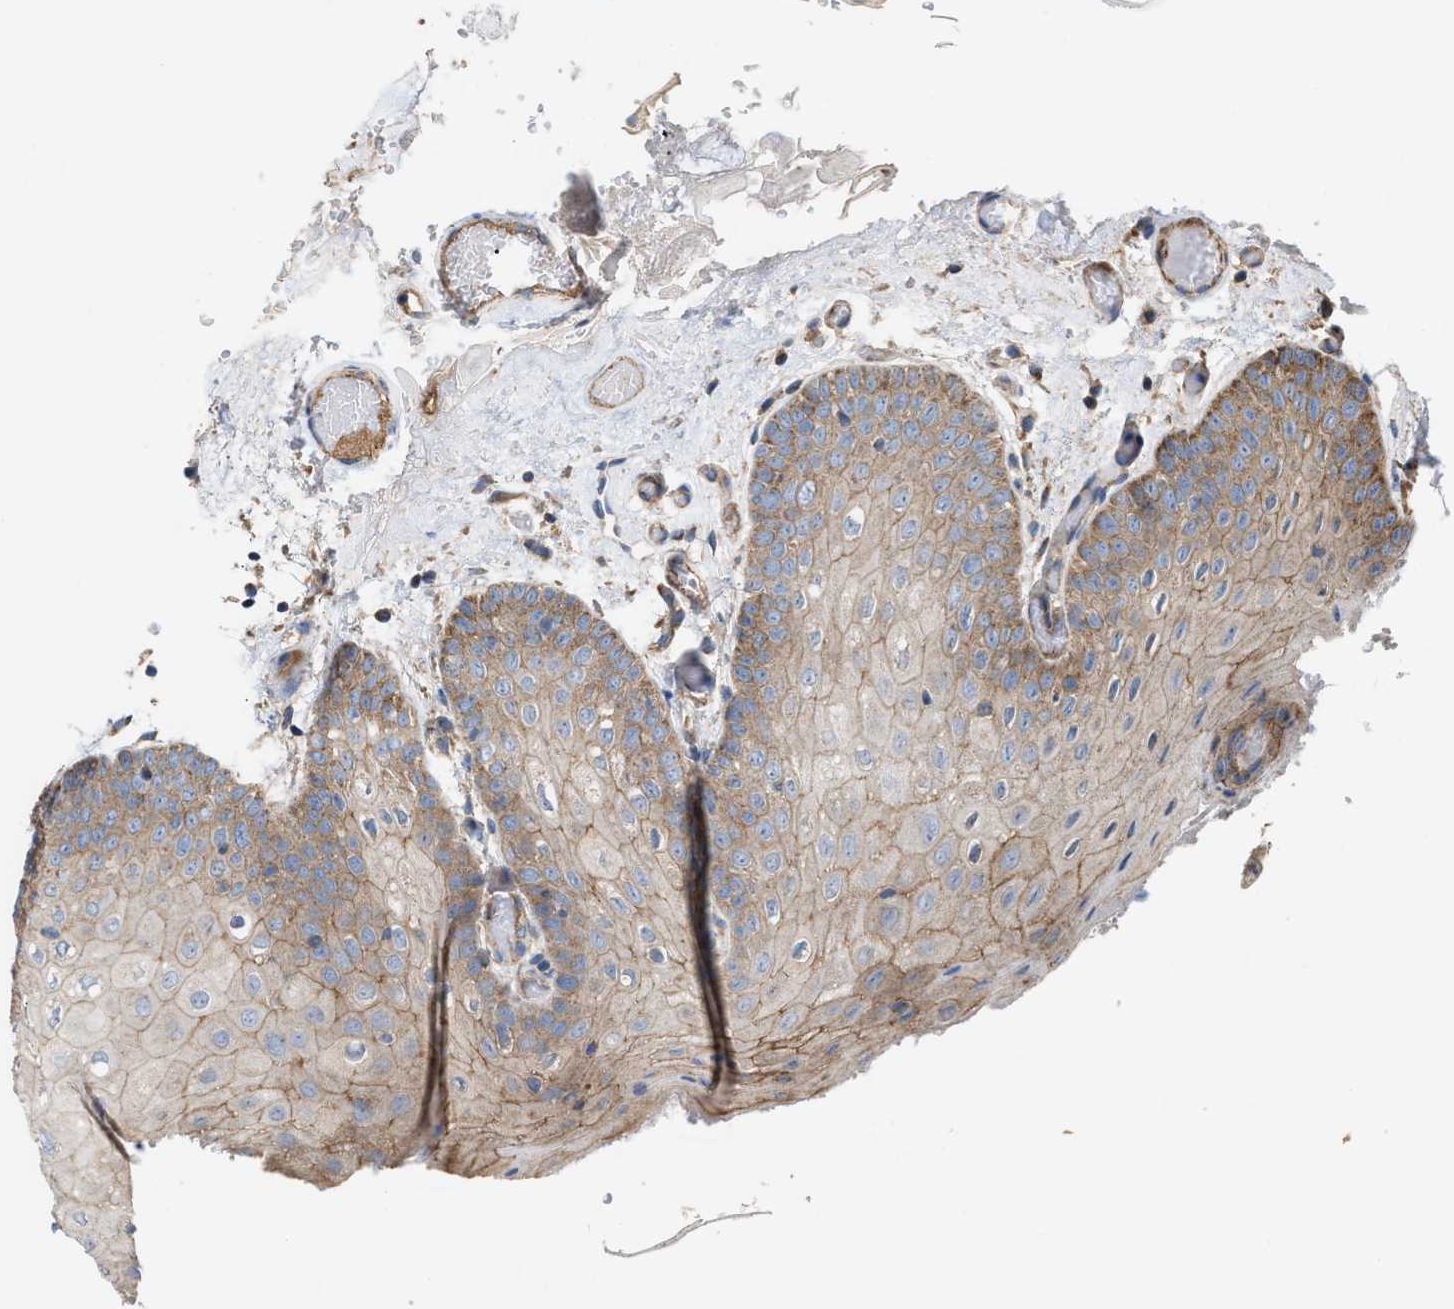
{"staining": {"intensity": "weak", "quantity": ">75%", "location": "cytoplasmic/membranous"}, "tissue": "oral mucosa", "cell_type": "Squamous epithelial cells", "image_type": "normal", "snomed": [{"axis": "morphology", "description": "Normal tissue, NOS"}, {"axis": "morphology", "description": "Squamous cell carcinoma, NOS"}, {"axis": "topography", "description": "Oral tissue"}, {"axis": "topography", "description": "Head-Neck"}], "caption": "Protein analysis of unremarkable oral mucosa shows weak cytoplasmic/membranous staining in about >75% of squamous epithelial cells. (DAB = brown stain, brightfield microscopy at high magnification).", "gene": "OXSM", "patient": {"sex": "male", "age": 71}}